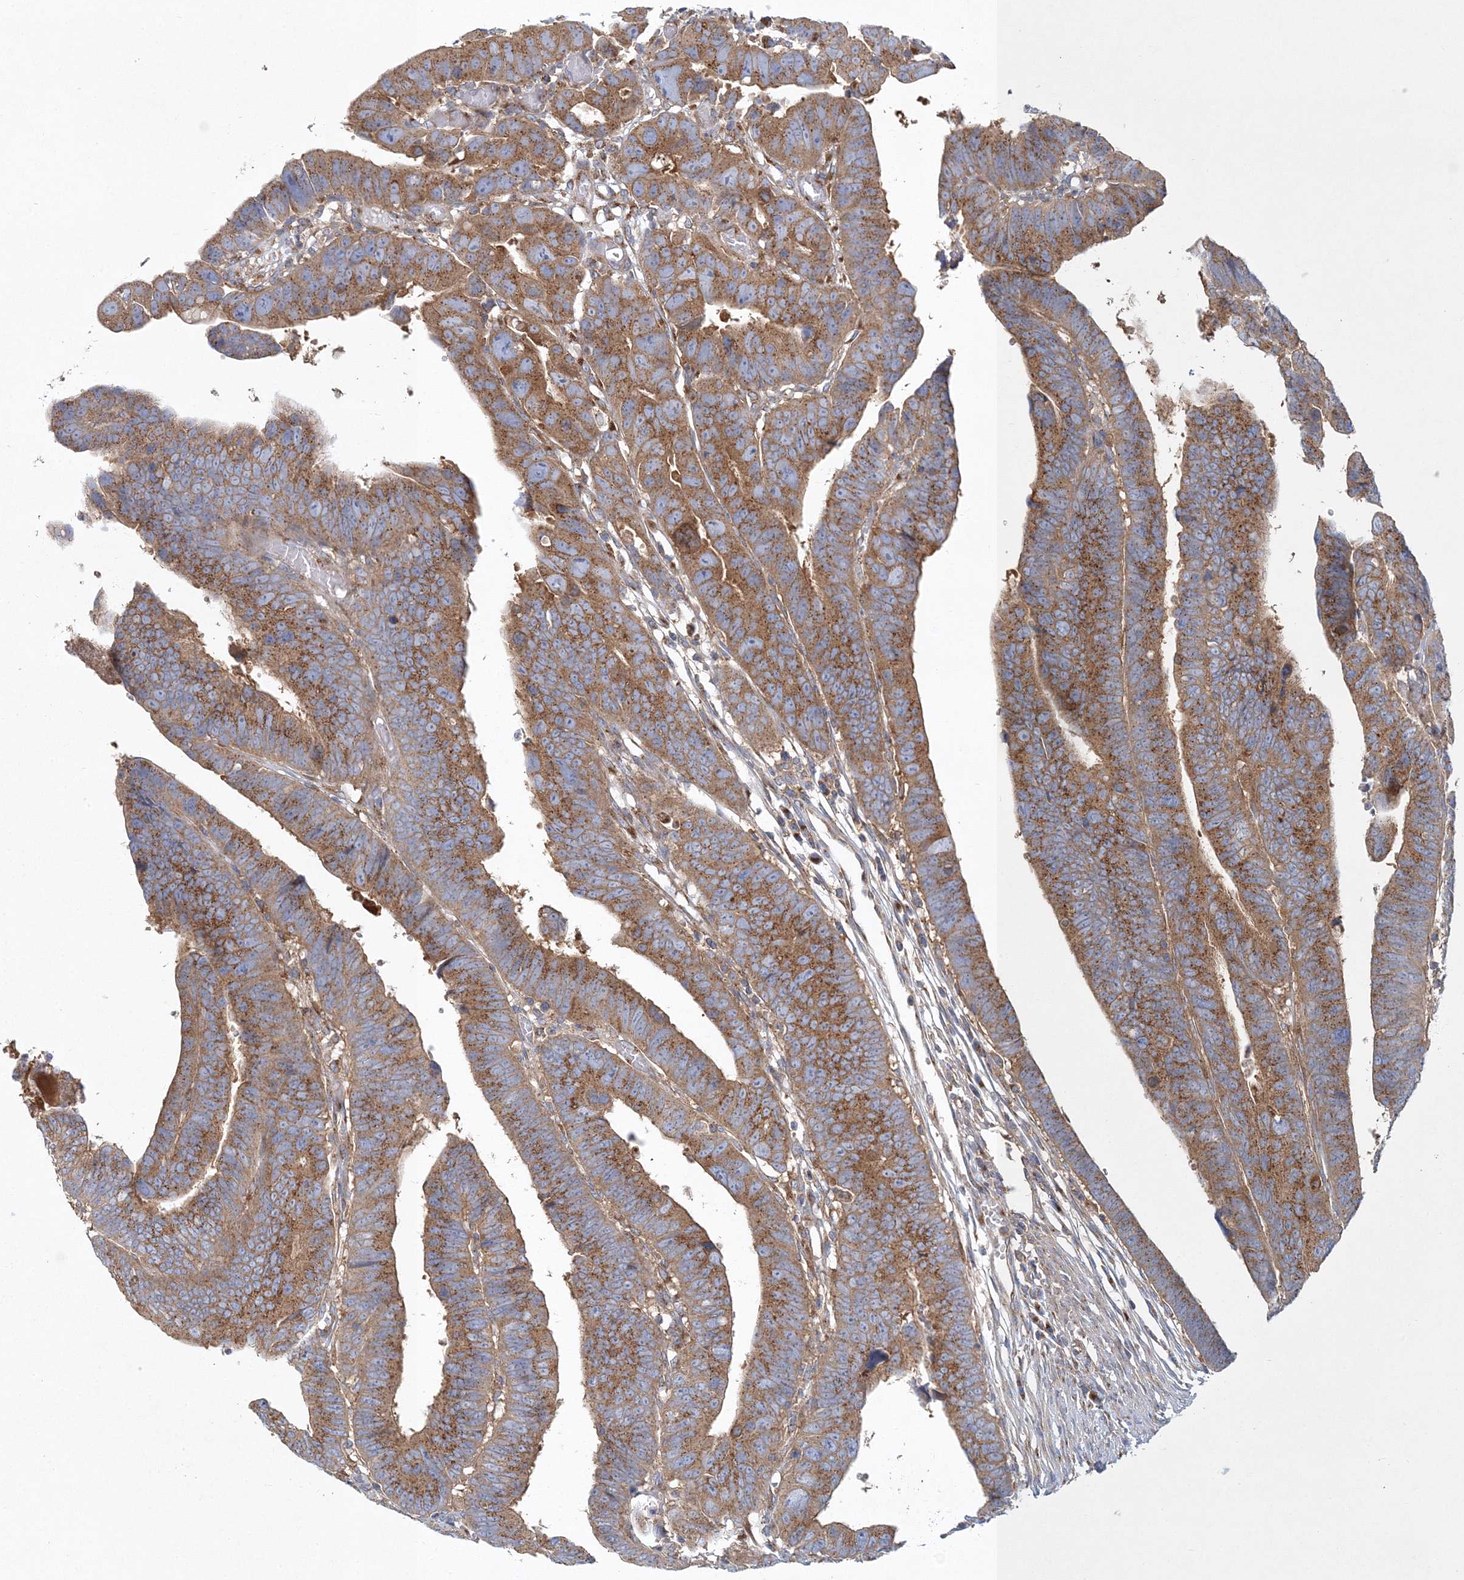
{"staining": {"intensity": "moderate", "quantity": ">75%", "location": "cytoplasmic/membranous"}, "tissue": "colorectal cancer", "cell_type": "Tumor cells", "image_type": "cancer", "snomed": [{"axis": "morphology", "description": "Adenocarcinoma, NOS"}, {"axis": "topography", "description": "Rectum"}], "caption": "Colorectal adenocarcinoma tissue reveals moderate cytoplasmic/membranous staining in about >75% of tumor cells, visualized by immunohistochemistry.", "gene": "SEC23IP", "patient": {"sex": "female", "age": 65}}